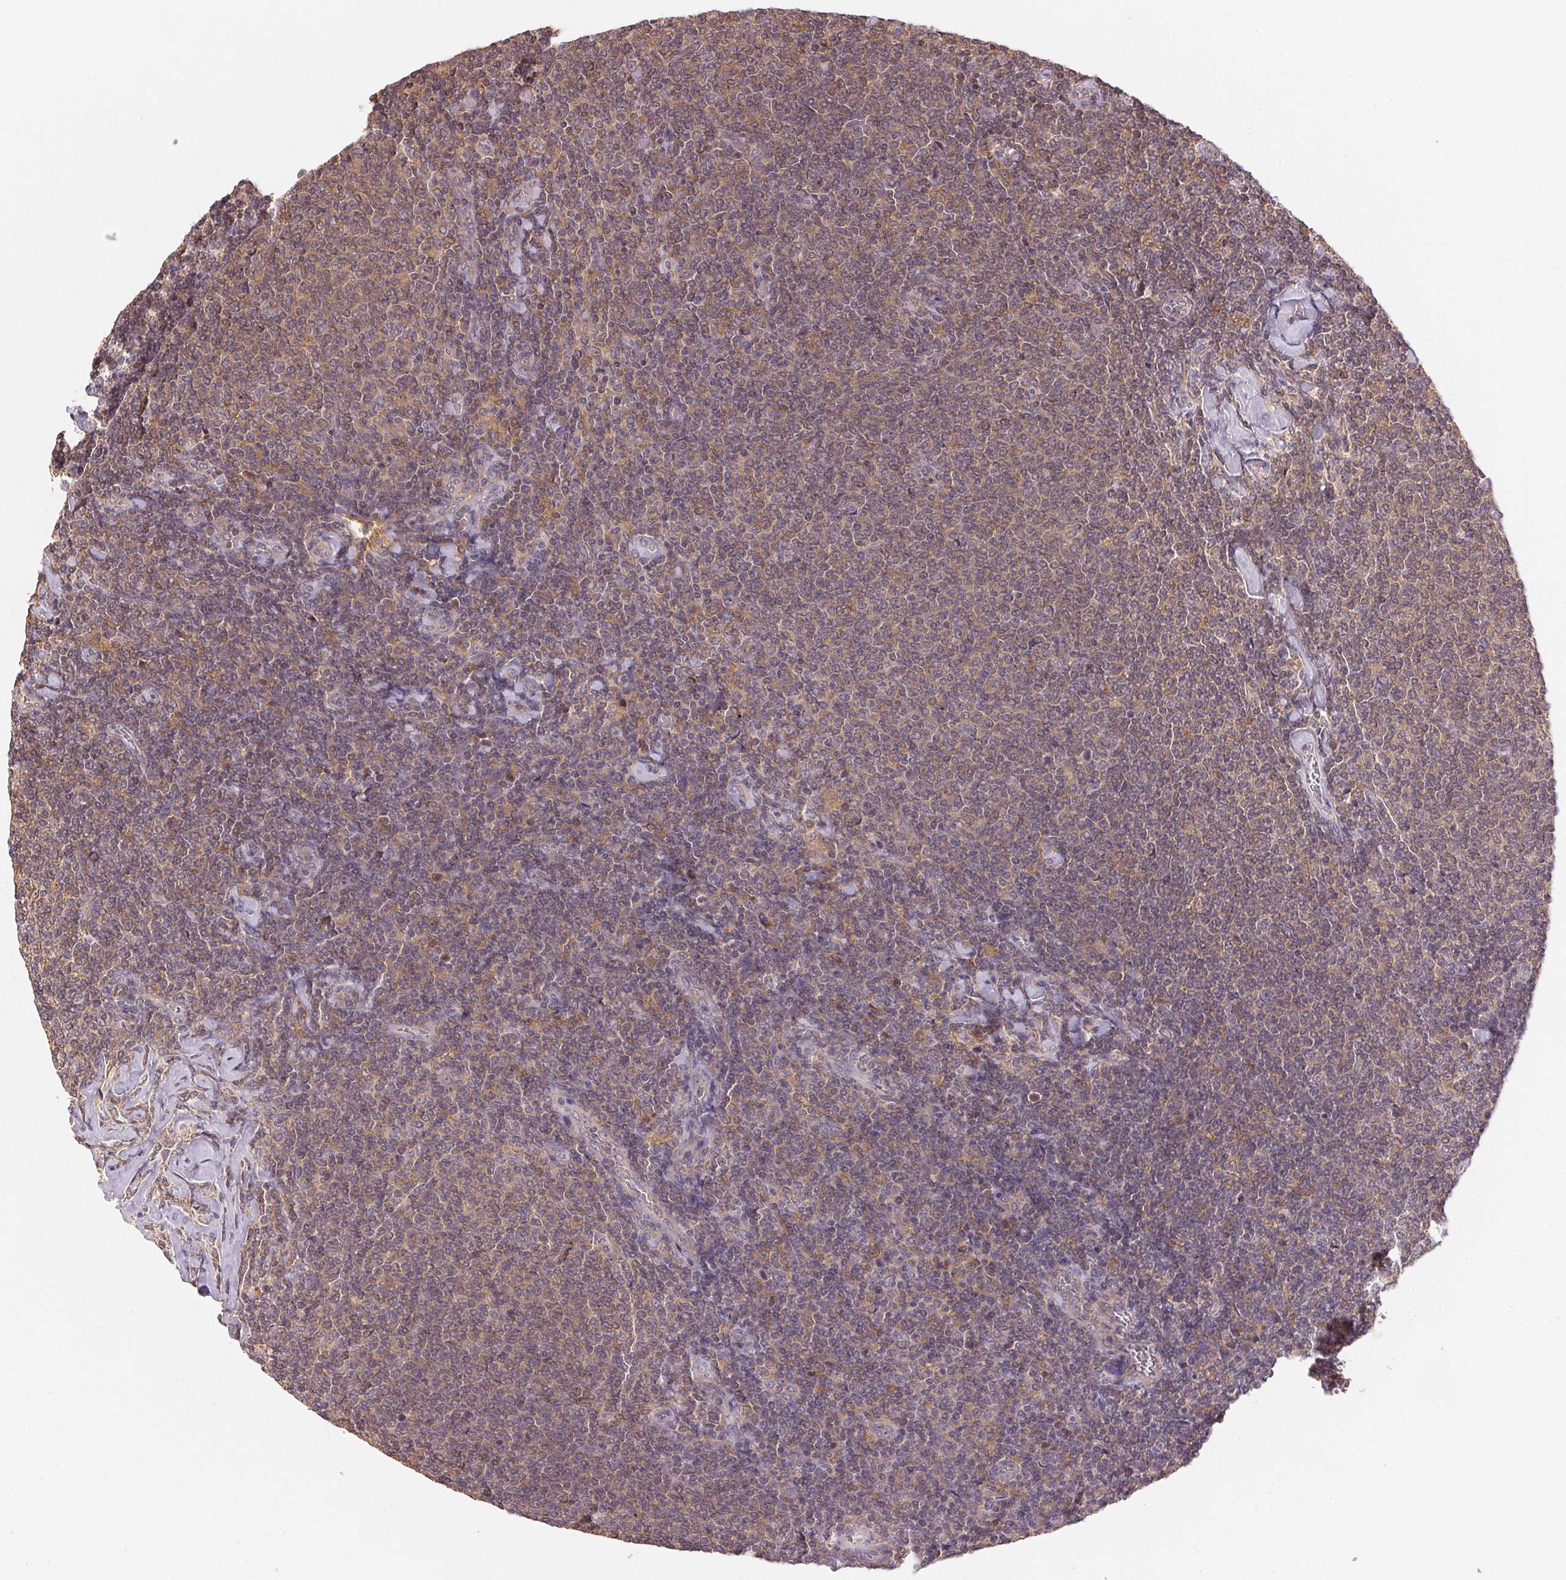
{"staining": {"intensity": "weak", "quantity": "25%-75%", "location": "cytoplasmic/membranous"}, "tissue": "lymphoma", "cell_type": "Tumor cells", "image_type": "cancer", "snomed": [{"axis": "morphology", "description": "Malignant lymphoma, non-Hodgkin's type, Low grade"}, {"axis": "topography", "description": "Lymph node"}], "caption": "Protein analysis of lymphoma tissue shows weak cytoplasmic/membranous expression in approximately 25%-75% of tumor cells. (Brightfield microscopy of DAB IHC at high magnification).", "gene": "MAPKAPK2", "patient": {"sex": "male", "age": 52}}